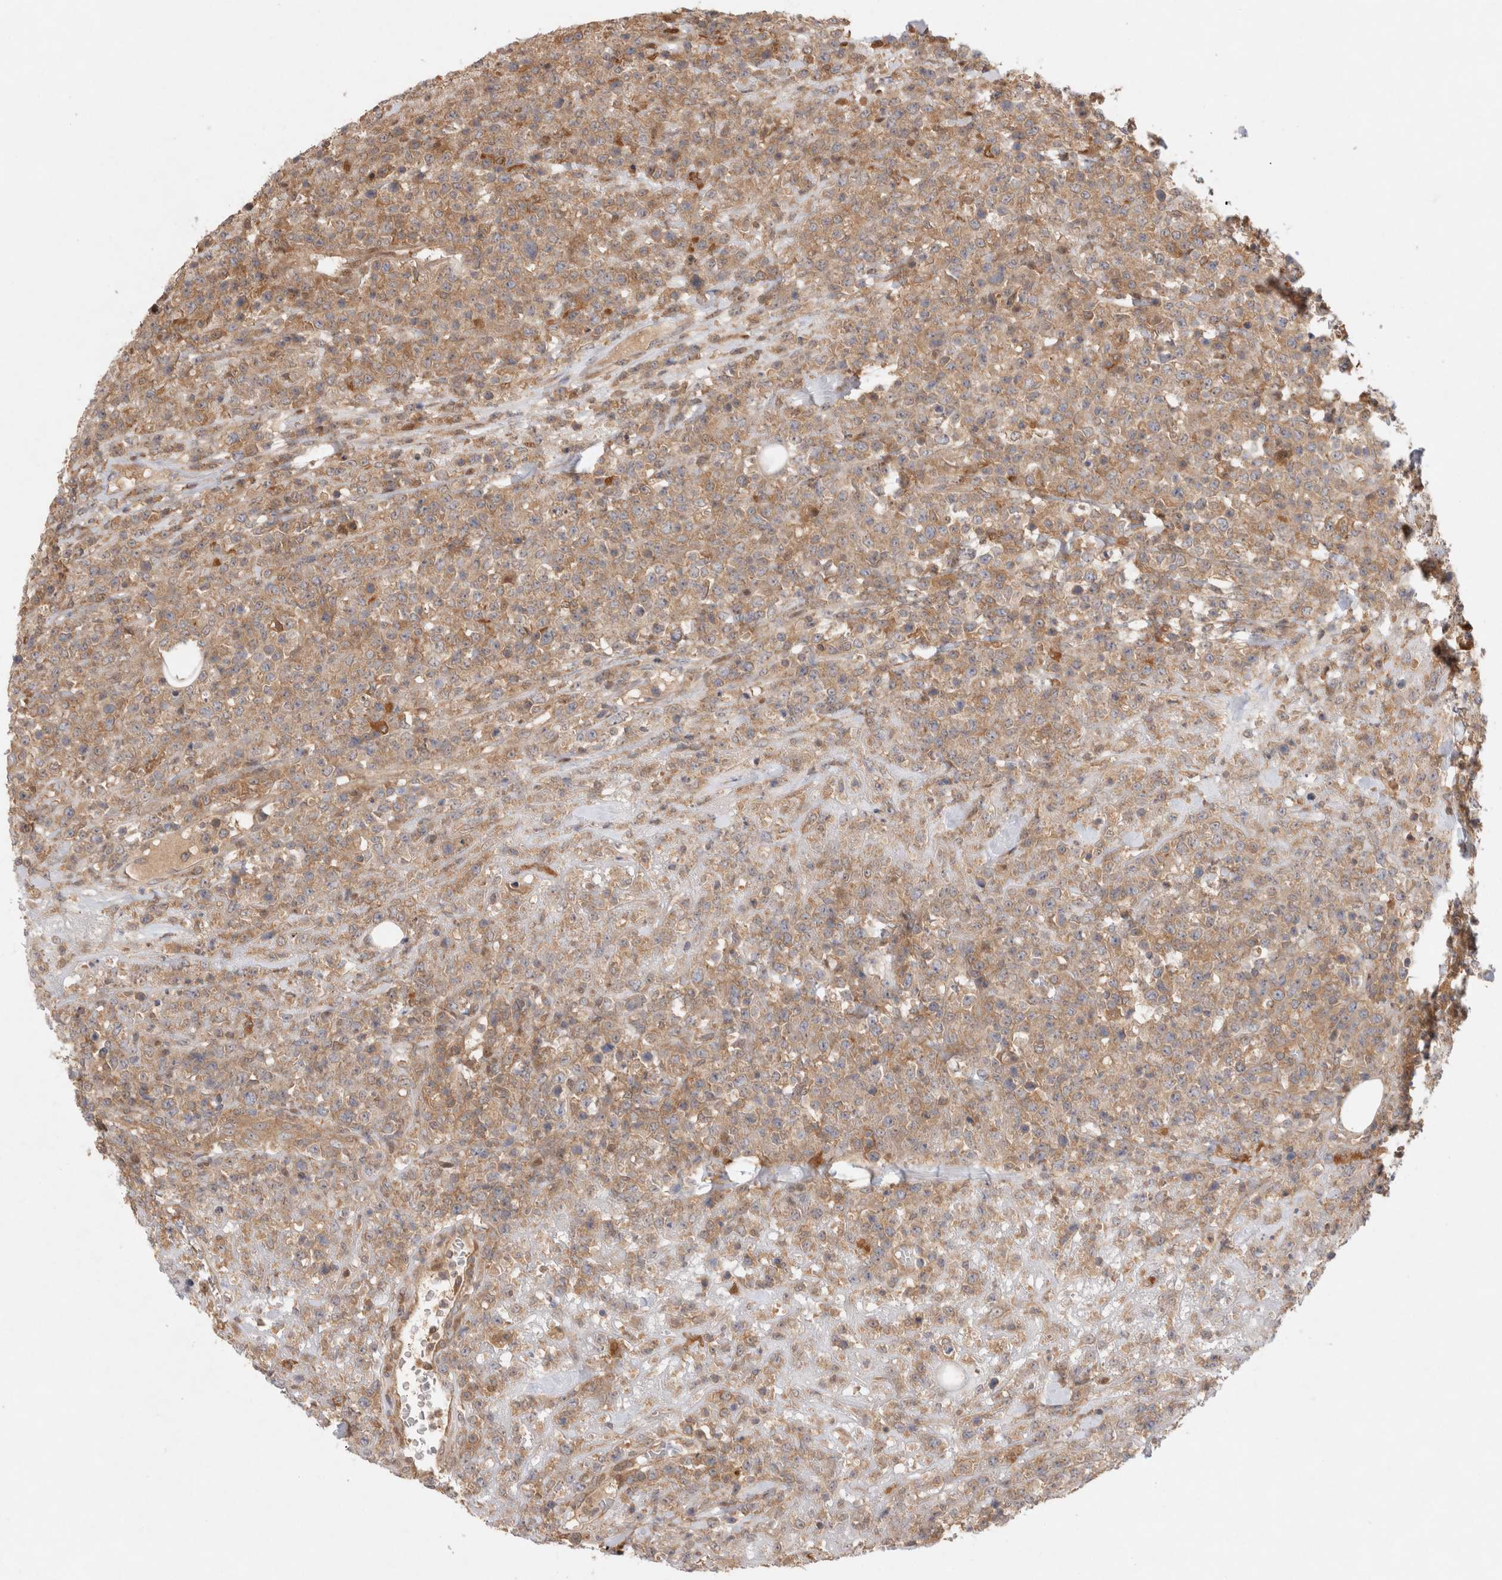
{"staining": {"intensity": "weak", "quantity": ">75%", "location": "cytoplasmic/membranous"}, "tissue": "lymphoma", "cell_type": "Tumor cells", "image_type": "cancer", "snomed": [{"axis": "morphology", "description": "Malignant lymphoma, non-Hodgkin's type, High grade"}, {"axis": "topography", "description": "Colon"}], "caption": "High-grade malignant lymphoma, non-Hodgkin's type was stained to show a protein in brown. There is low levels of weak cytoplasmic/membranous expression in about >75% of tumor cells. The staining was performed using DAB (3,3'-diaminobenzidine), with brown indicating positive protein expression. Nuclei are stained blue with hematoxylin.", "gene": "HTT", "patient": {"sex": "female", "age": 53}}